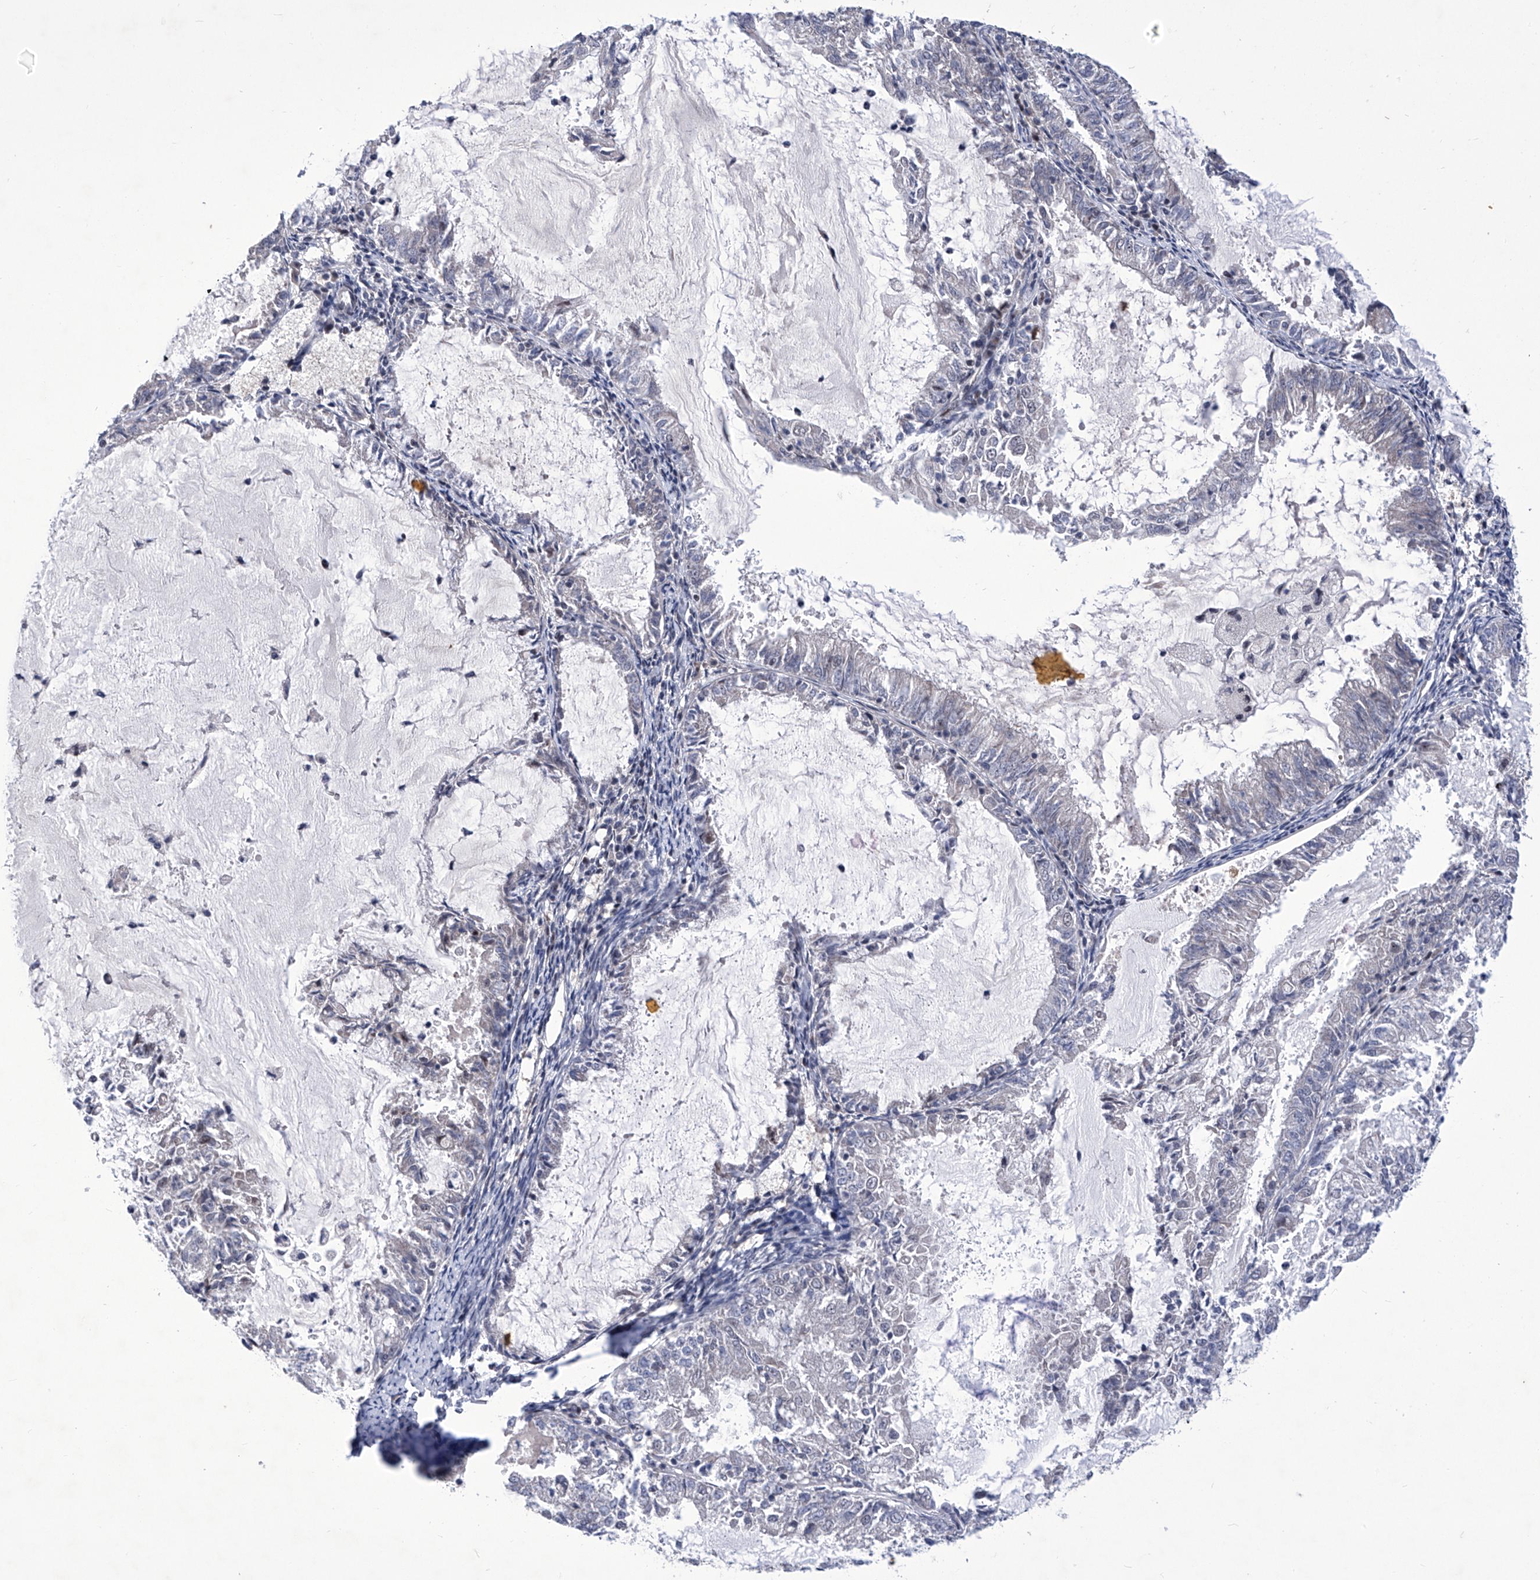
{"staining": {"intensity": "negative", "quantity": "none", "location": "none"}, "tissue": "endometrial cancer", "cell_type": "Tumor cells", "image_type": "cancer", "snomed": [{"axis": "morphology", "description": "Adenocarcinoma, NOS"}, {"axis": "topography", "description": "Endometrium"}], "caption": "Immunohistochemistry of human endometrial adenocarcinoma reveals no expression in tumor cells.", "gene": "NUFIP1", "patient": {"sex": "female", "age": 57}}